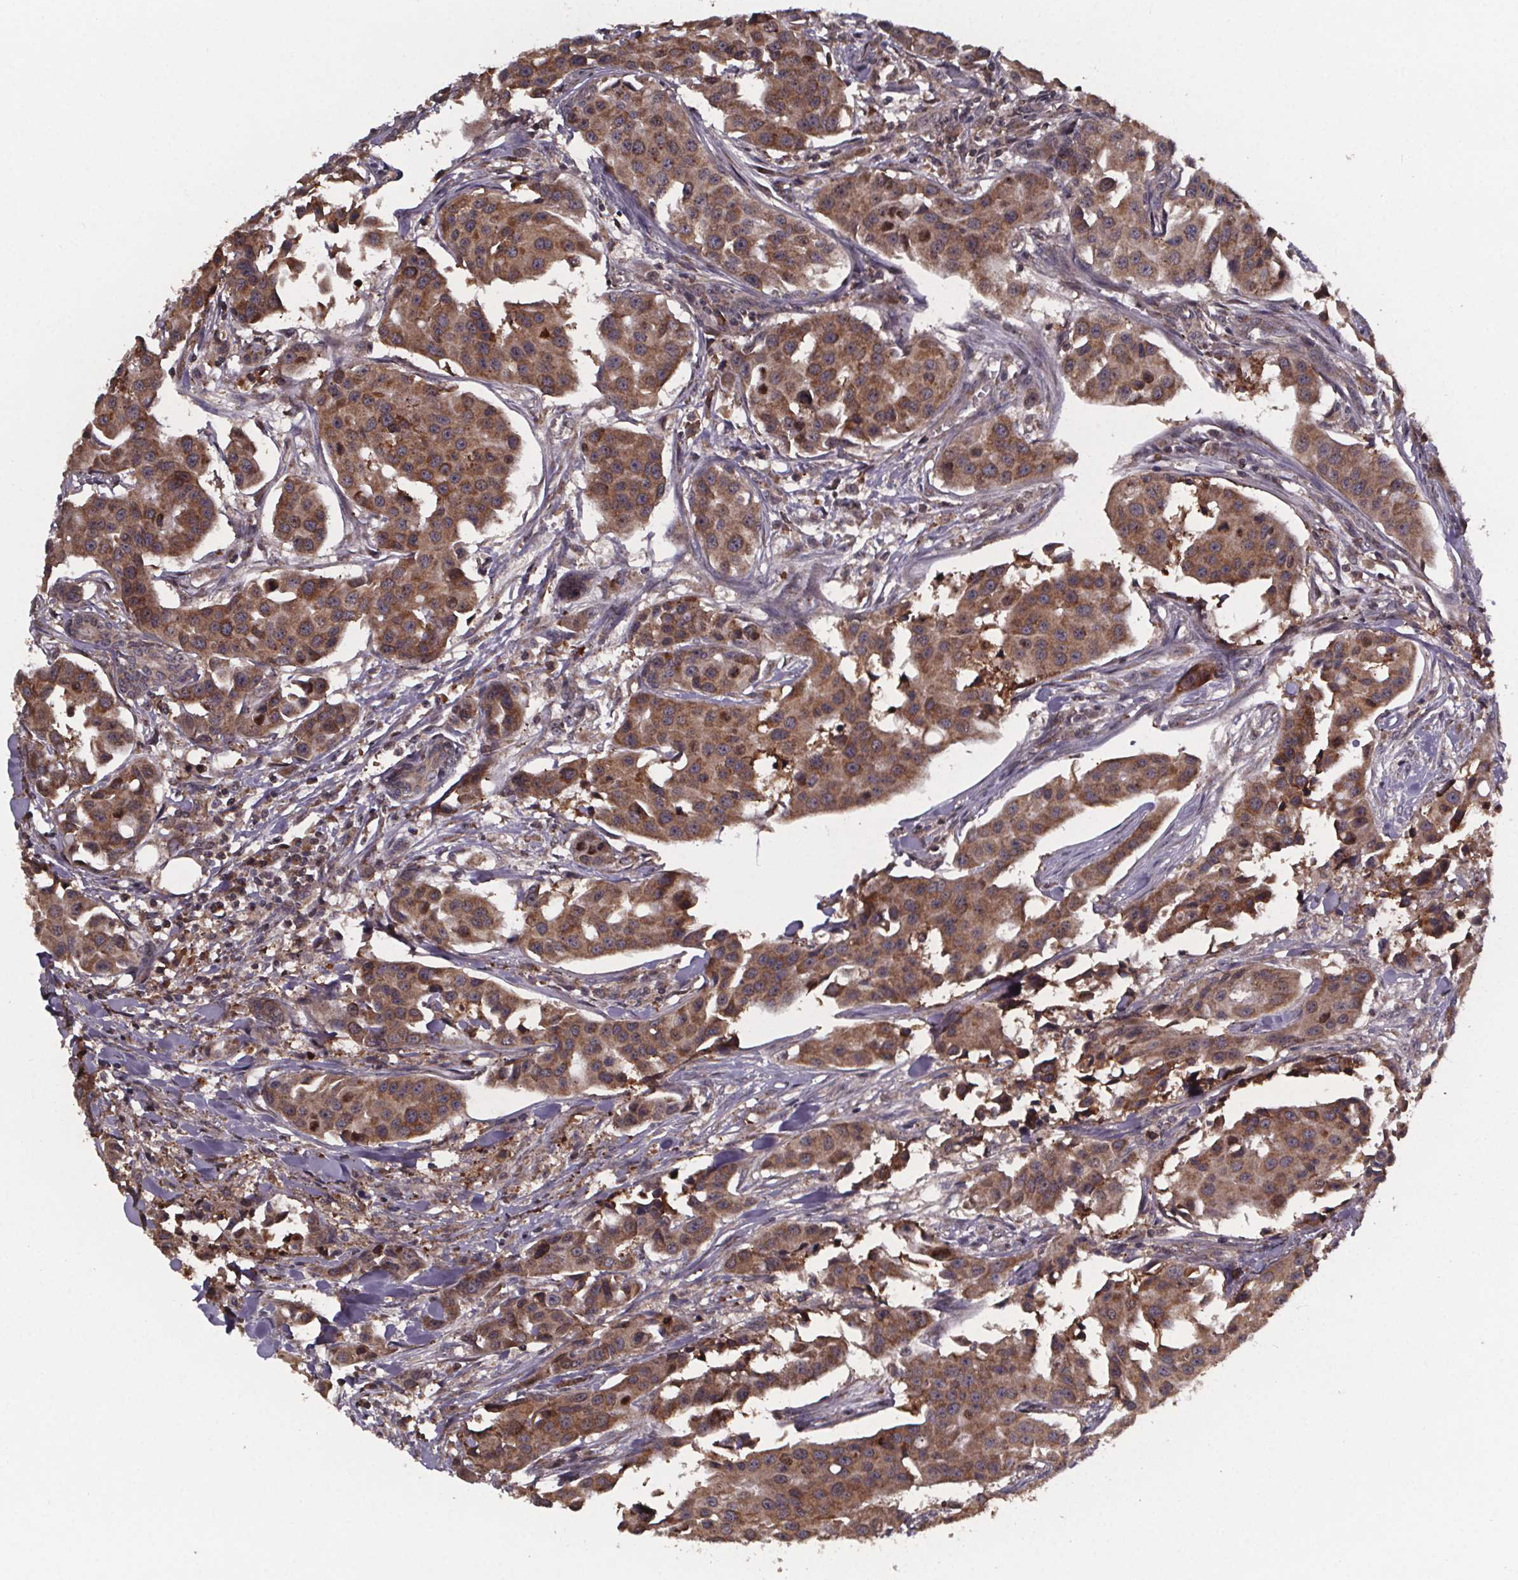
{"staining": {"intensity": "moderate", "quantity": ">75%", "location": "cytoplasmic/membranous"}, "tissue": "head and neck cancer", "cell_type": "Tumor cells", "image_type": "cancer", "snomed": [{"axis": "morphology", "description": "Adenocarcinoma, NOS"}, {"axis": "topography", "description": "Head-Neck"}], "caption": "Moderate cytoplasmic/membranous expression is present in about >75% of tumor cells in head and neck cancer.", "gene": "SAT1", "patient": {"sex": "male", "age": 76}}